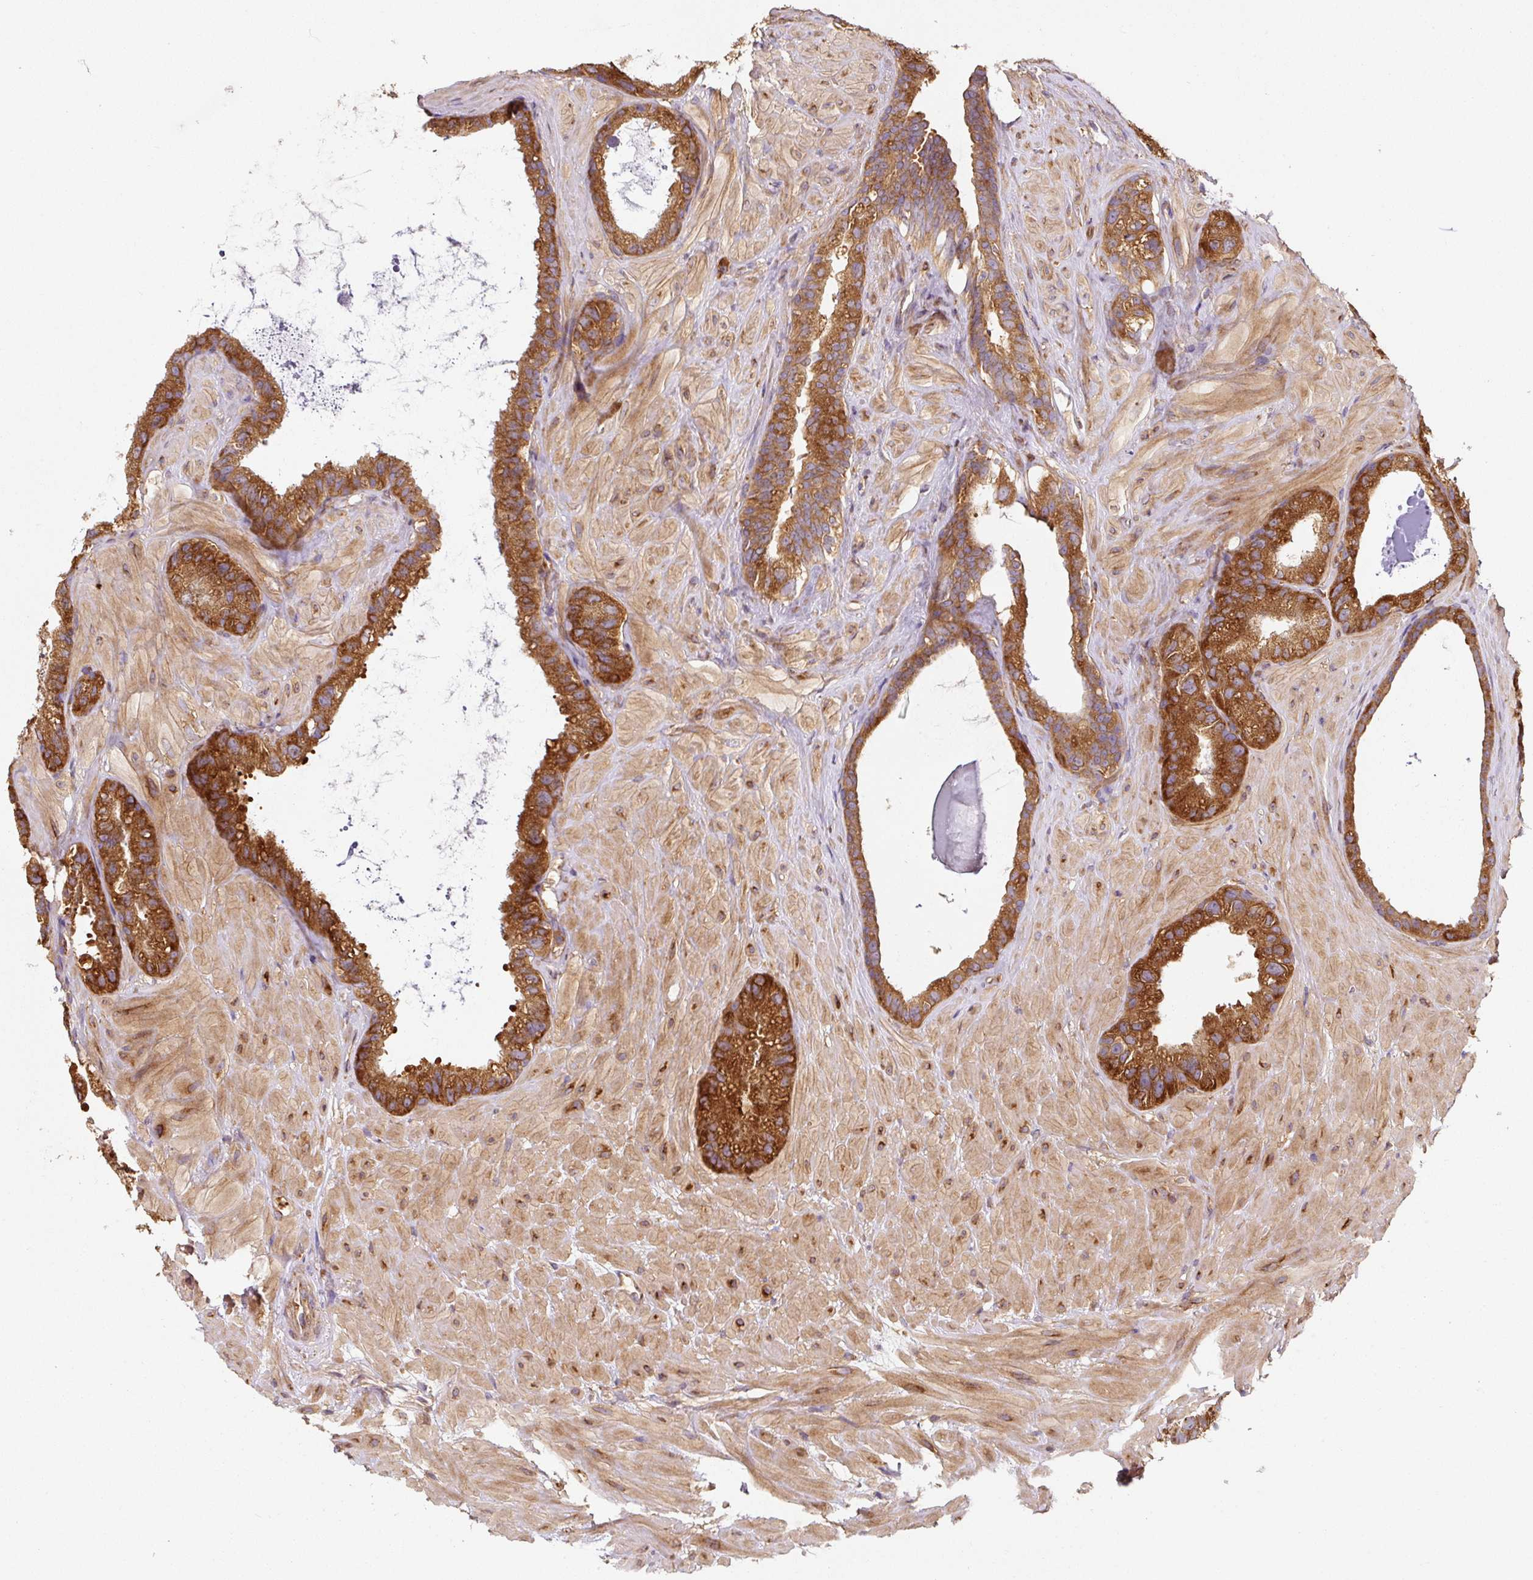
{"staining": {"intensity": "strong", "quantity": ">75%", "location": "cytoplasmic/membranous"}, "tissue": "seminal vesicle", "cell_type": "Glandular cells", "image_type": "normal", "snomed": [{"axis": "morphology", "description": "Normal tissue, NOS"}, {"axis": "topography", "description": "Seminal veicle"}, {"axis": "topography", "description": "Peripheral nerve tissue"}], "caption": "Seminal vesicle stained for a protein demonstrates strong cytoplasmic/membranous positivity in glandular cells. Nuclei are stained in blue.", "gene": "EIF2S2", "patient": {"sex": "male", "age": 76}}